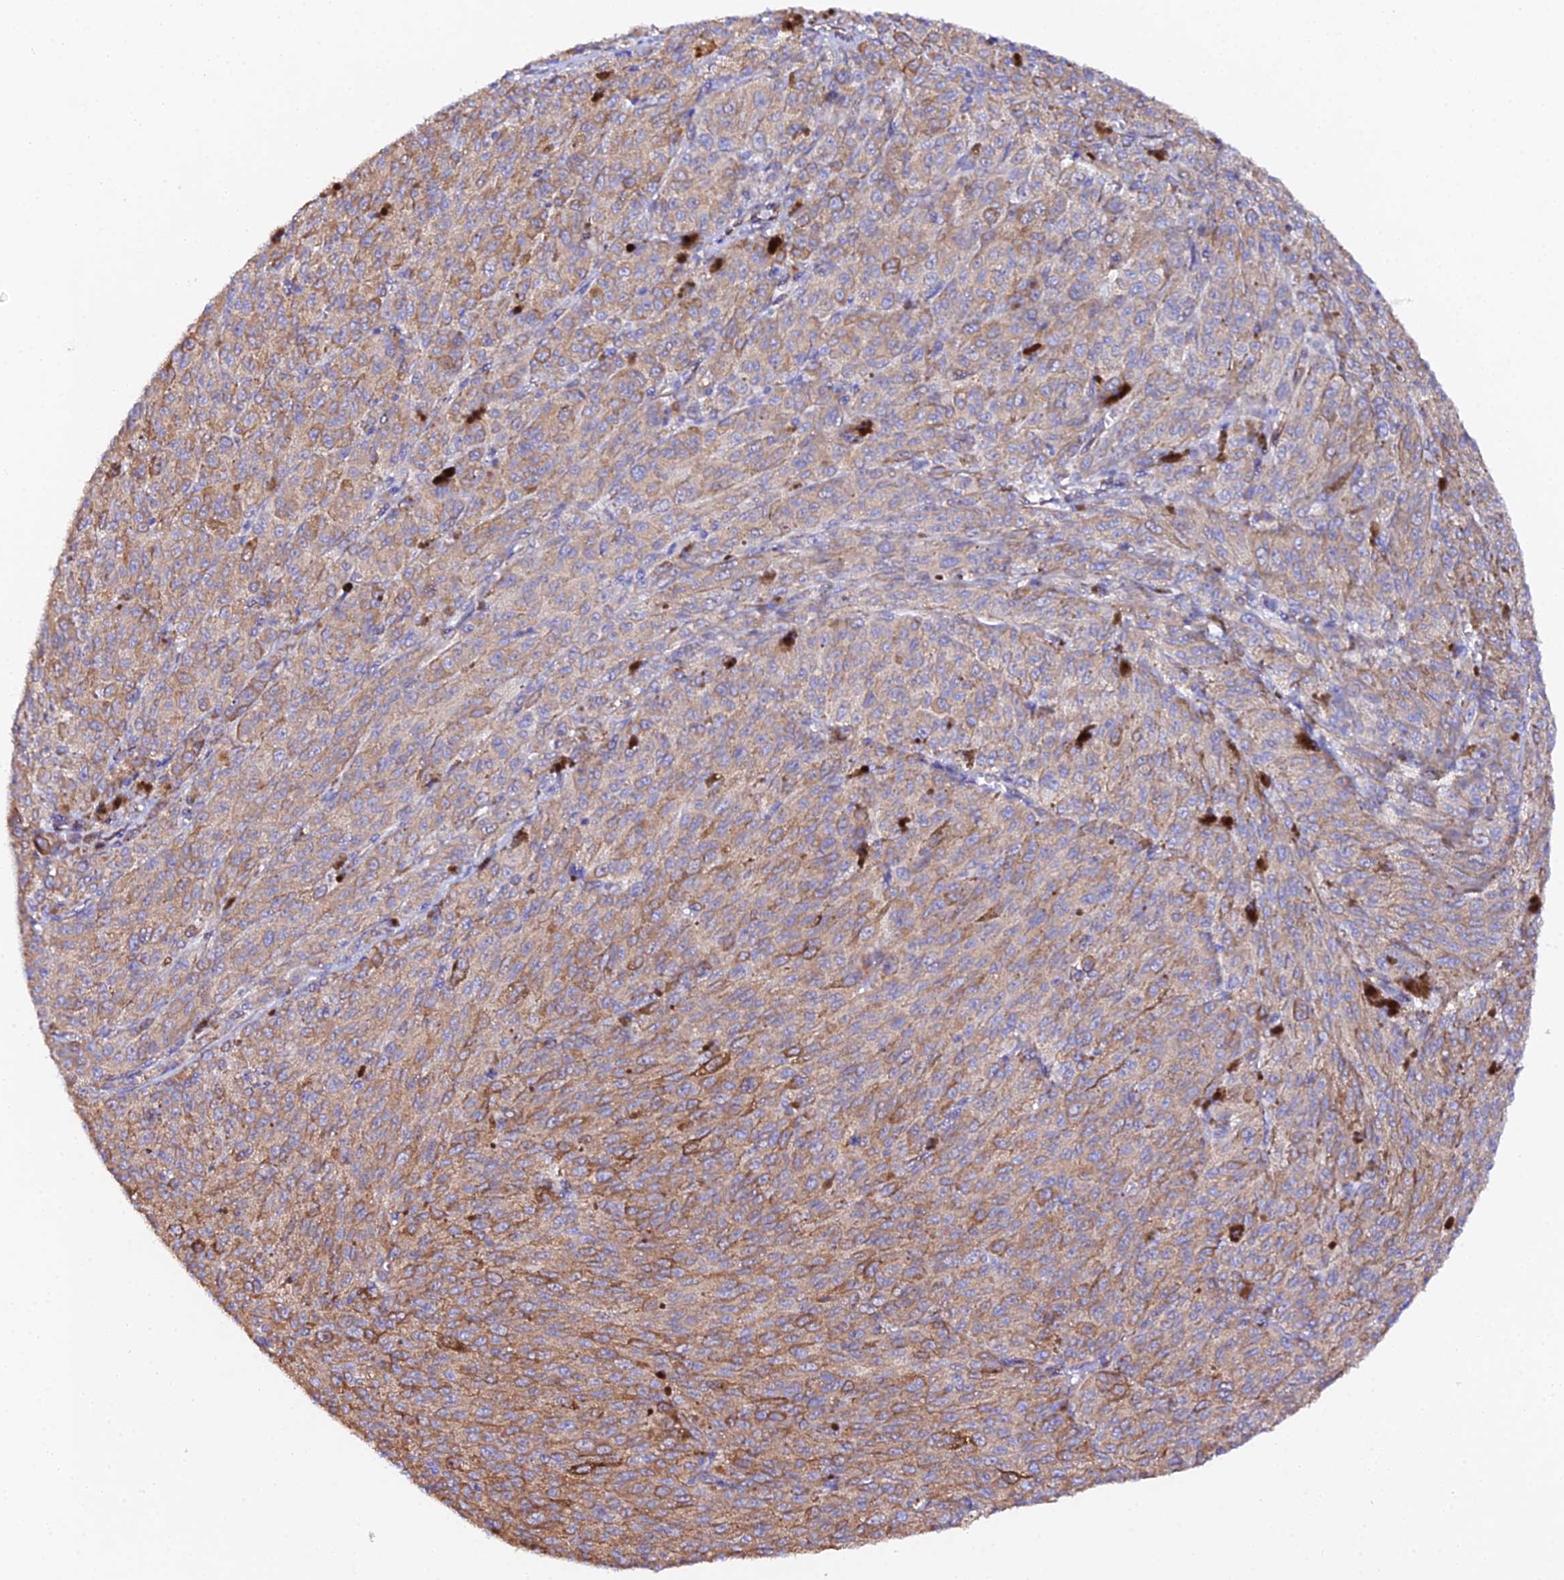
{"staining": {"intensity": "moderate", "quantity": ">75%", "location": "cytoplasmic/membranous"}, "tissue": "melanoma", "cell_type": "Tumor cells", "image_type": "cancer", "snomed": [{"axis": "morphology", "description": "Malignant melanoma, NOS"}, {"axis": "topography", "description": "Skin"}], "caption": "IHC staining of malignant melanoma, which exhibits medium levels of moderate cytoplasmic/membranous positivity in about >75% of tumor cells indicating moderate cytoplasmic/membranous protein staining. The staining was performed using DAB (3,3'-diaminobenzidine) (brown) for protein detection and nuclei were counterstained in hematoxylin (blue).", "gene": "CFAP45", "patient": {"sex": "female", "age": 52}}